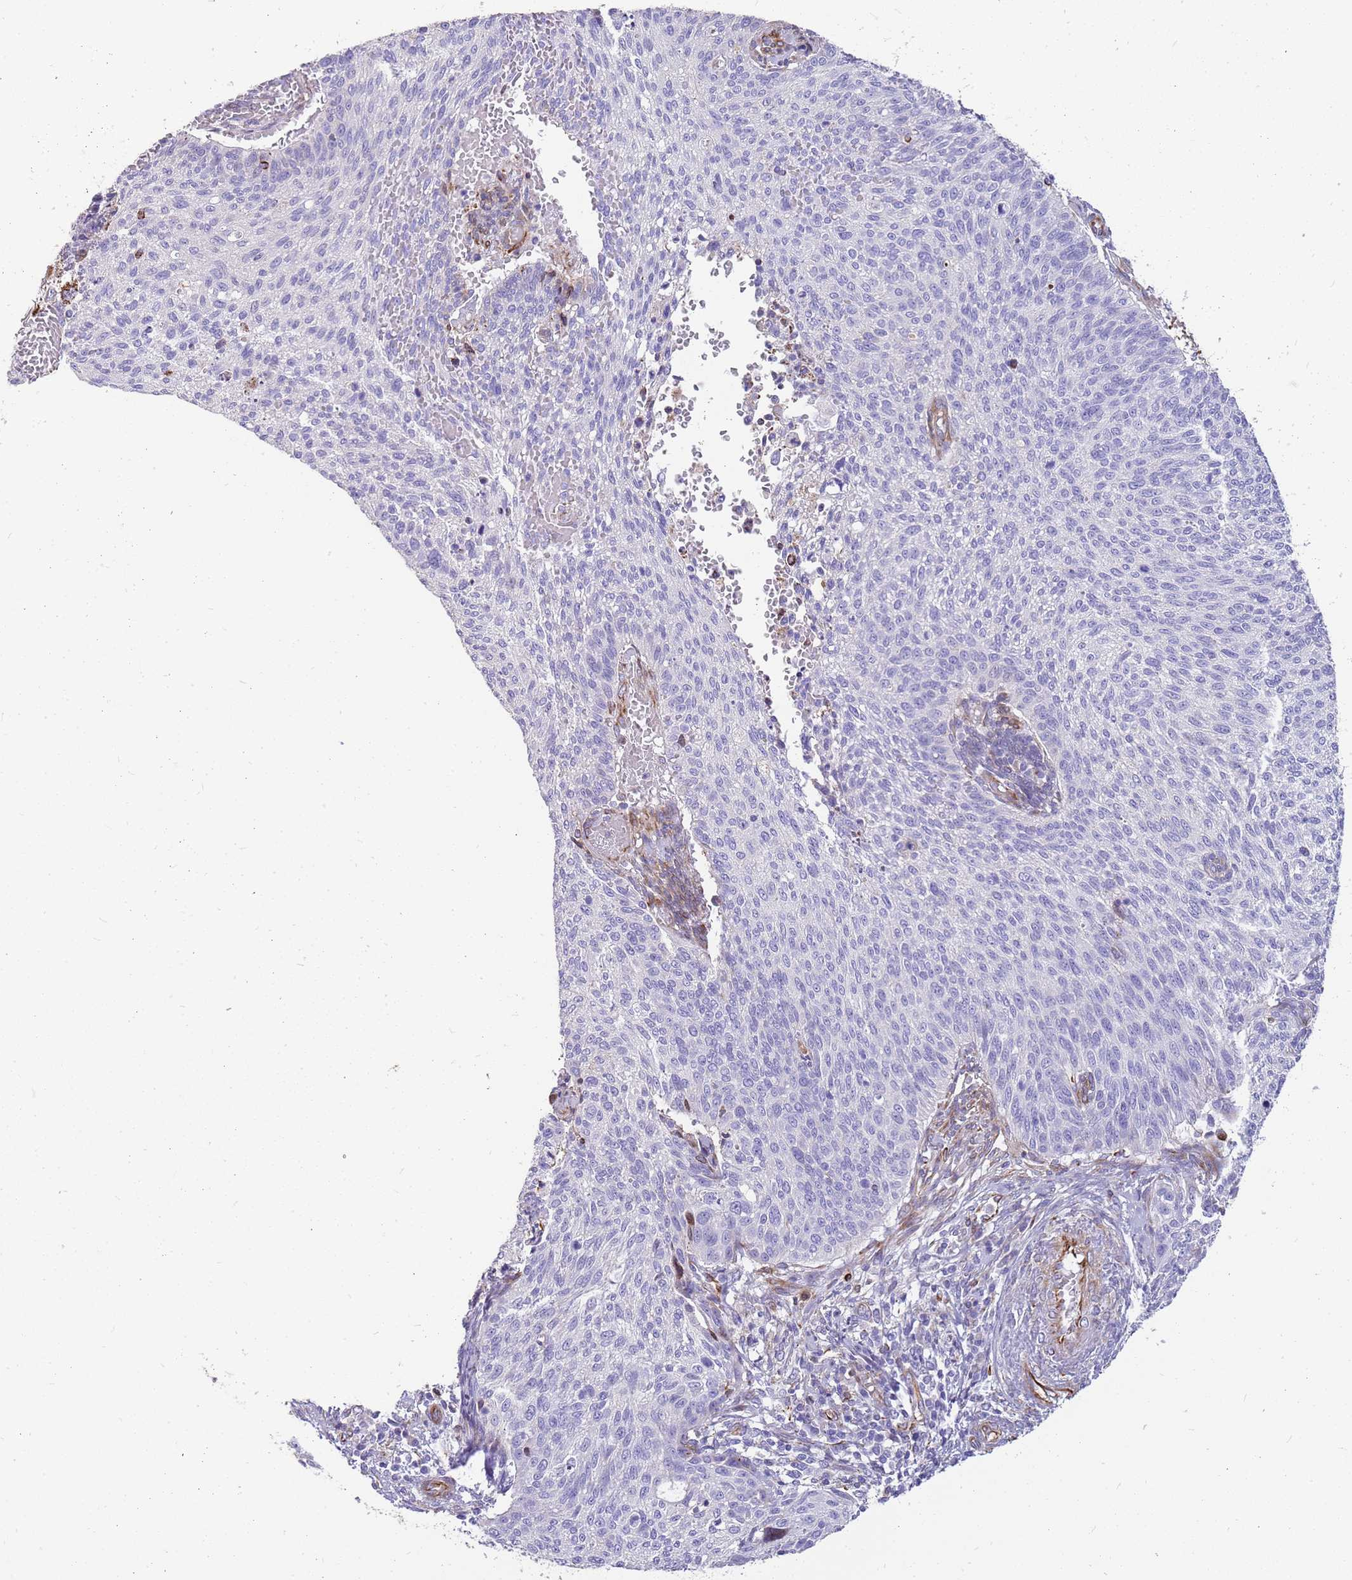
{"staining": {"intensity": "negative", "quantity": "none", "location": "none"}, "tissue": "cervical cancer", "cell_type": "Tumor cells", "image_type": "cancer", "snomed": [{"axis": "morphology", "description": "Squamous cell carcinoma, NOS"}, {"axis": "topography", "description": "Cervix"}], "caption": "High power microscopy photomicrograph of an immunohistochemistry image of cervical squamous cell carcinoma, revealing no significant expression in tumor cells.", "gene": "ZDHHC1", "patient": {"sex": "female", "age": 70}}